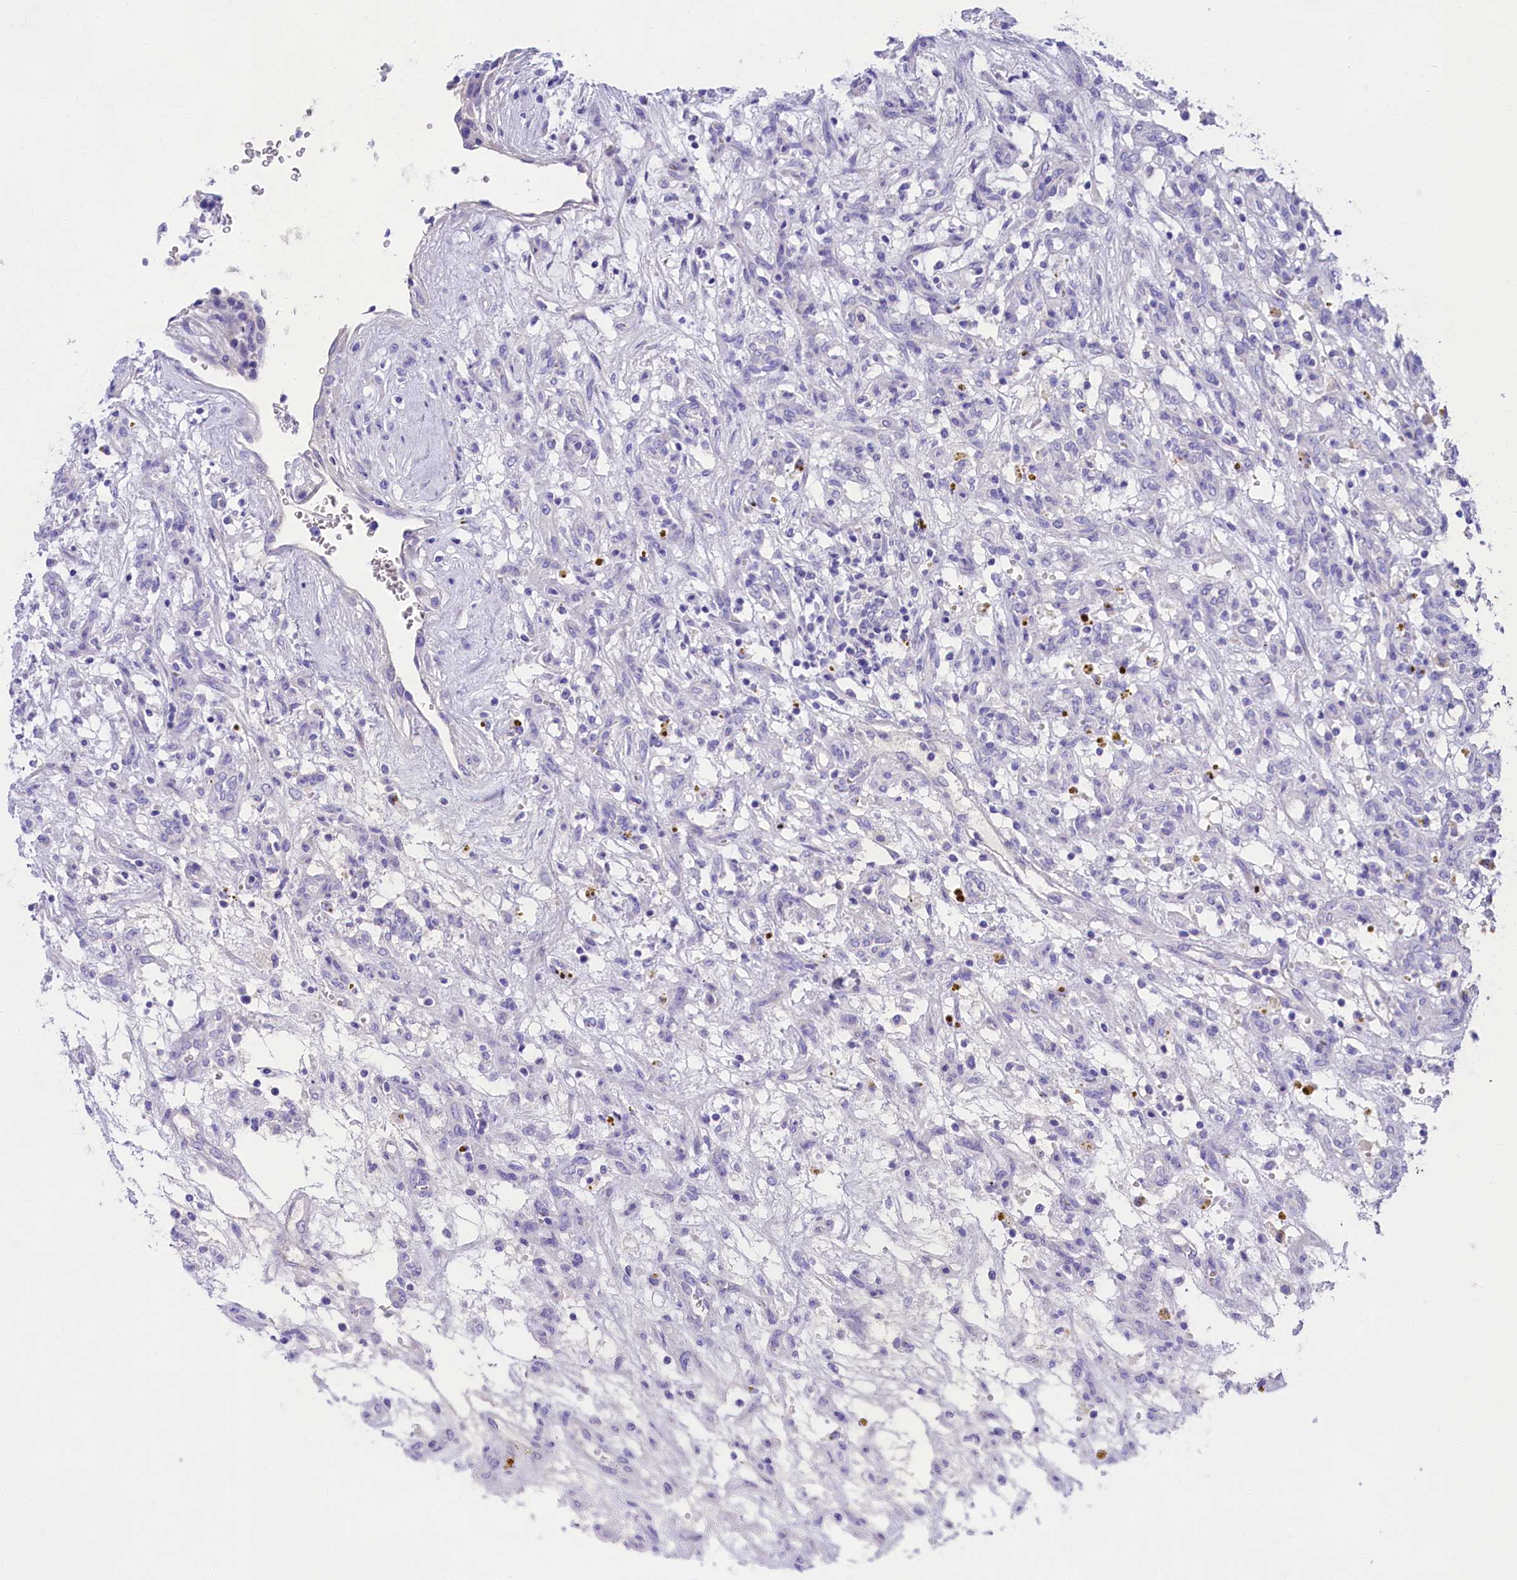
{"staining": {"intensity": "negative", "quantity": "none", "location": "none"}, "tissue": "renal cancer", "cell_type": "Tumor cells", "image_type": "cancer", "snomed": [{"axis": "morphology", "description": "Adenocarcinoma, NOS"}, {"axis": "topography", "description": "Kidney"}], "caption": "IHC image of human renal cancer stained for a protein (brown), which shows no positivity in tumor cells. The staining is performed using DAB (3,3'-diaminobenzidine) brown chromogen with nuclei counter-stained in using hematoxylin.", "gene": "SULT2A1", "patient": {"sex": "female", "age": 57}}